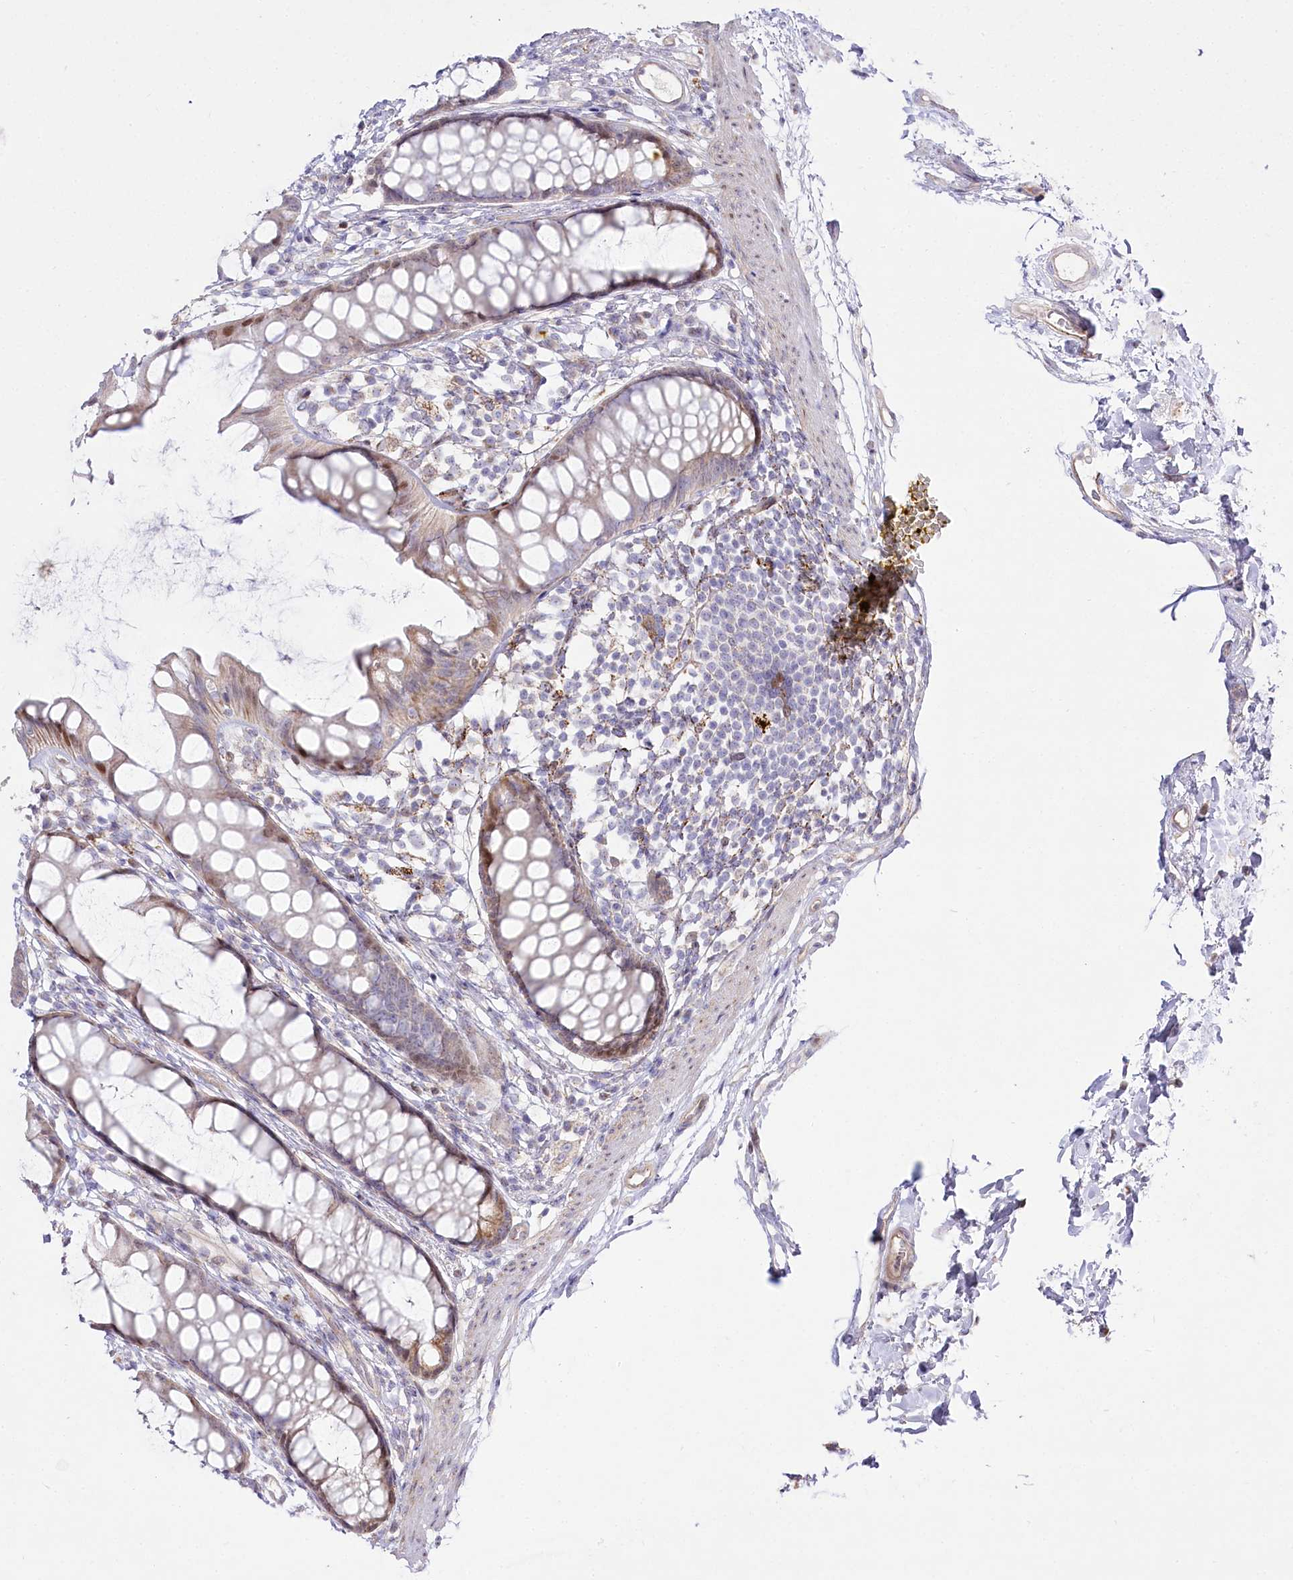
{"staining": {"intensity": "moderate", "quantity": "<25%", "location": "cytoplasmic/membranous,nuclear"}, "tissue": "rectum", "cell_type": "Glandular cells", "image_type": "normal", "snomed": [{"axis": "morphology", "description": "Normal tissue, NOS"}, {"axis": "topography", "description": "Rectum"}], "caption": "Glandular cells demonstrate low levels of moderate cytoplasmic/membranous,nuclear positivity in about <25% of cells in unremarkable rectum. (DAB (3,3'-diaminobenzidine) = brown stain, brightfield microscopy at high magnification).", "gene": "CEP164", "patient": {"sex": "female", "age": 65}}